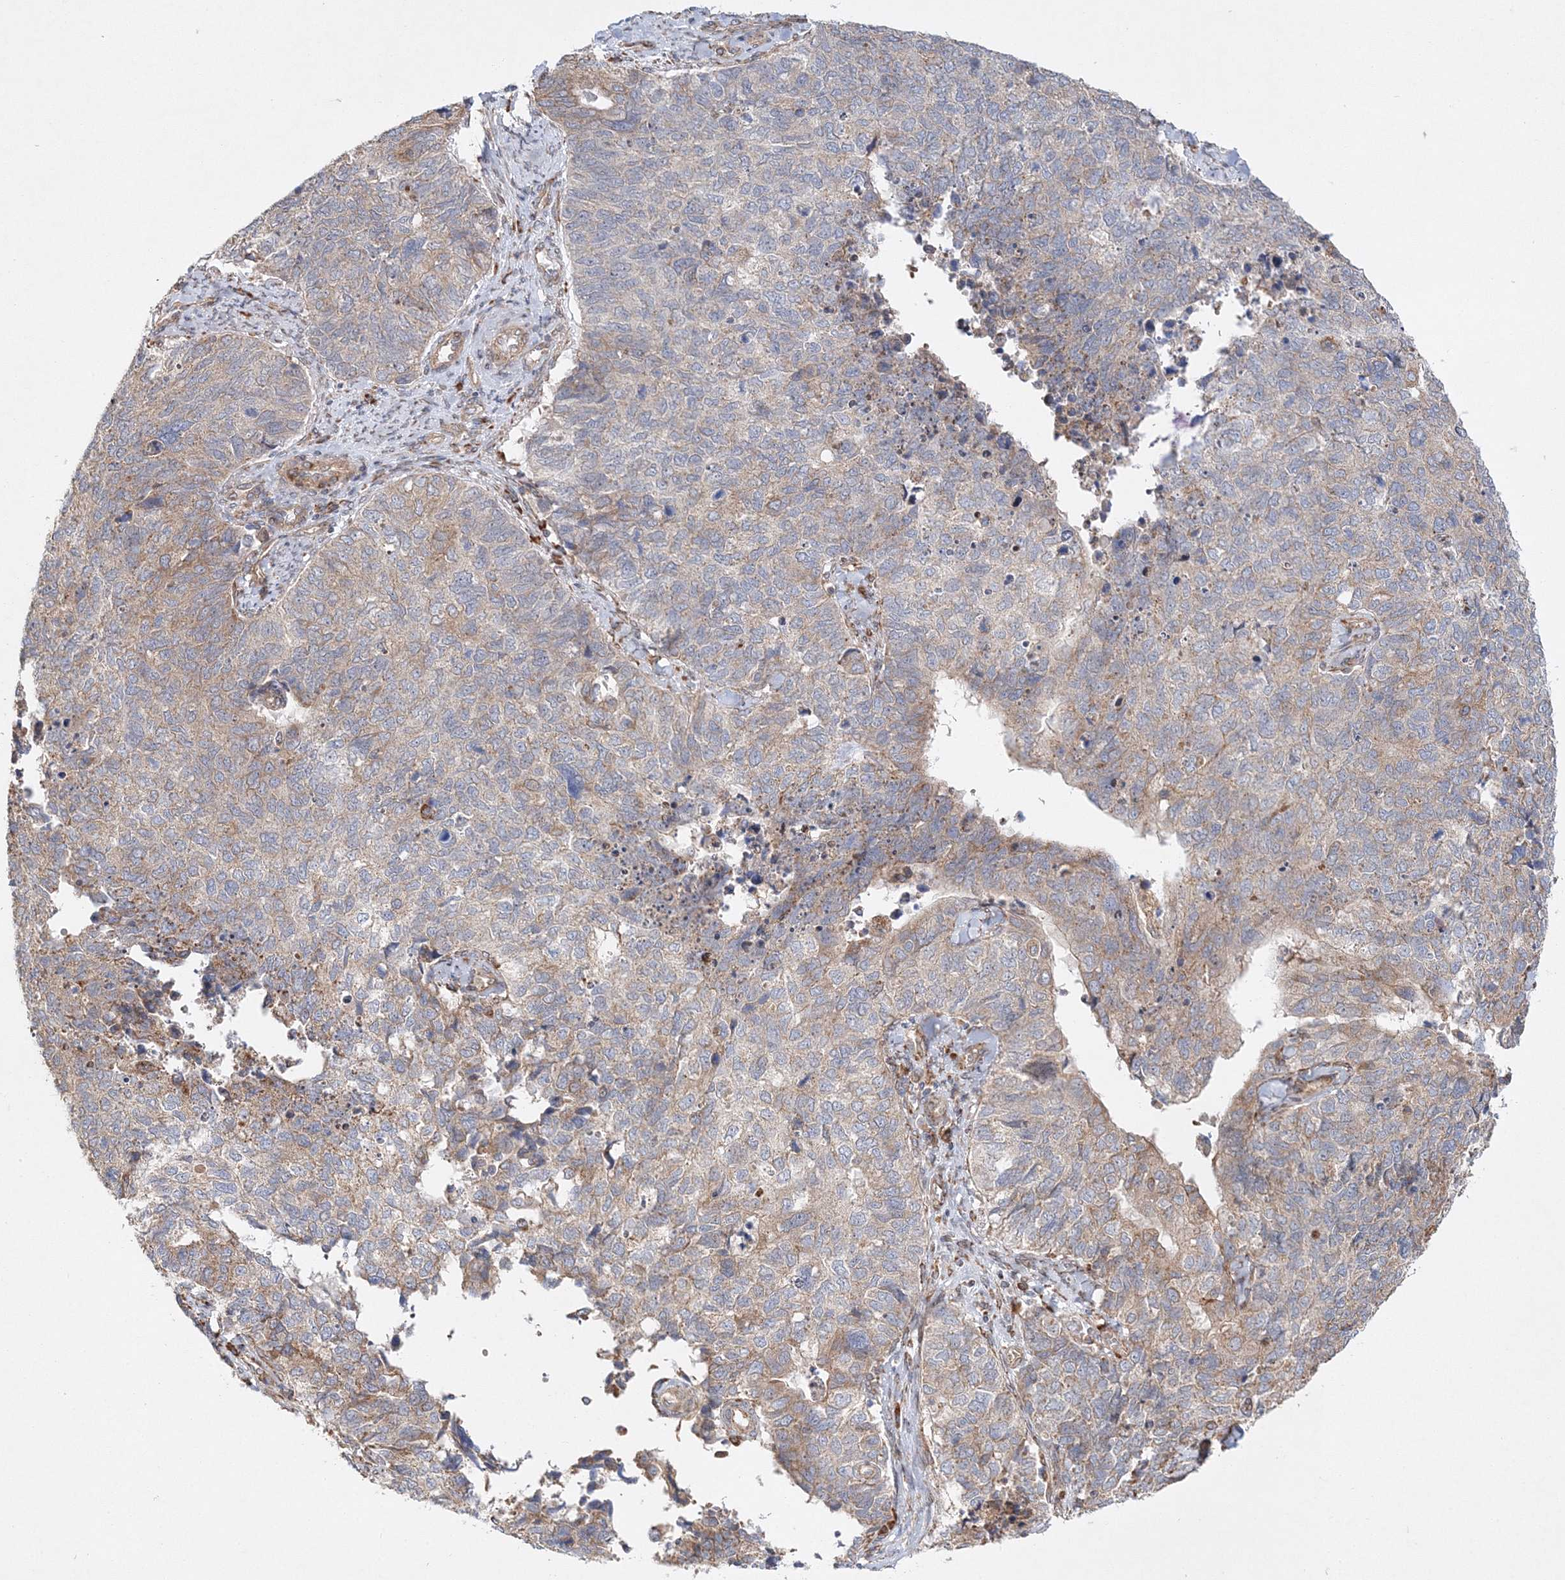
{"staining": {"intensity": "weak", "quantity": "25%-75%", "location": "cytoplasmic/membranous"}, "tissue": "cervical cancer", "cell_type": "Tumor cells", "image_type": "cancer", "snomed": [{"axis": "morphology", "description": "Squamous cell carcinoma, NOS"}, {"axis": "topography", "description": "Cervix"}], "caption": "Immunohistochemical staining of cervical squamous cell carcinoma shows low levels of weak cytoplasmic/membranous expression in about 25%-75% of tumor cells.", "gene": "ZFYVE16", "patient": {"sex": "female", "age": 63}}